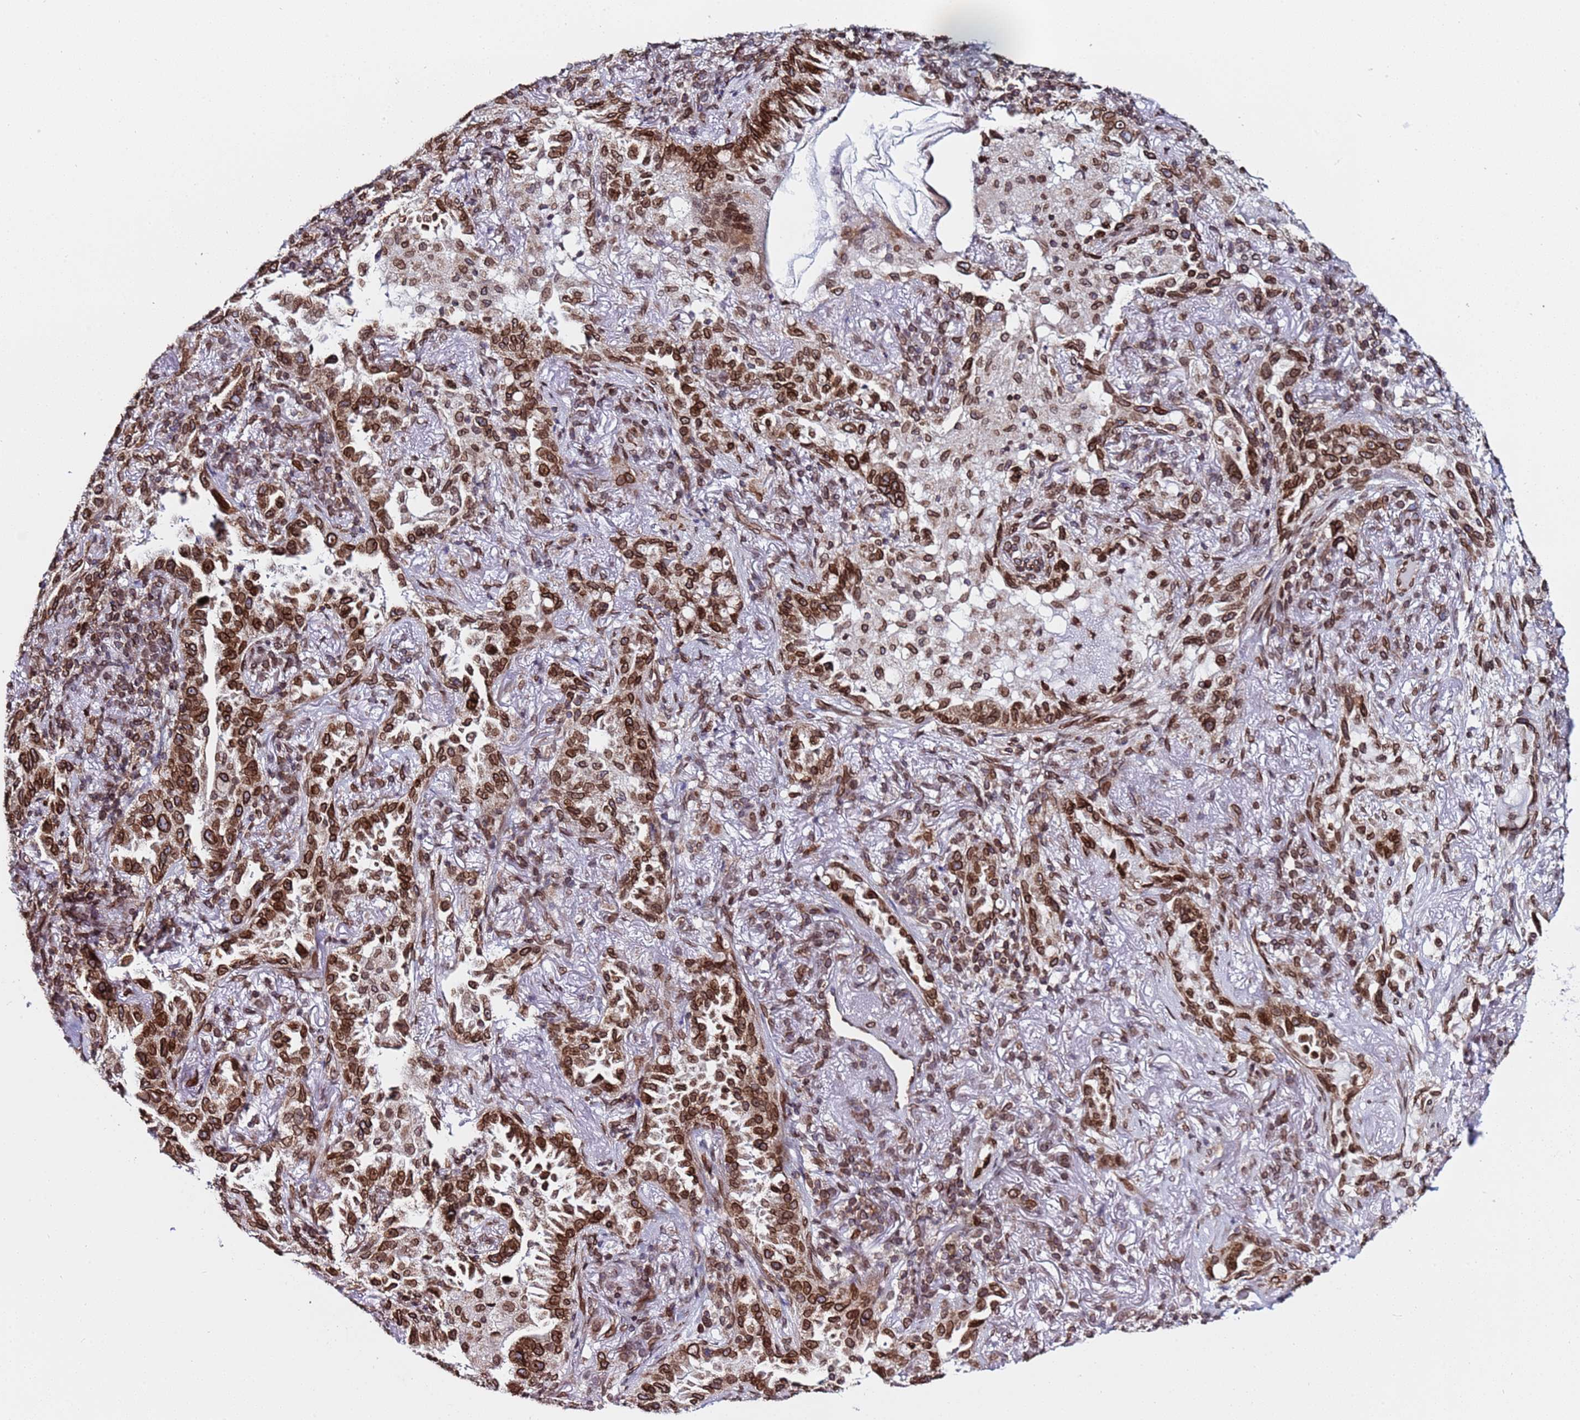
{"staining": {"intensity": "strong", "quantity": ">75%", "location": "cytoplasmic/membranous,nuclear"}, "tissue": "lung cancer", "cell_type": "Tumor cells", "image_type": "cancer", "snomed": [{"axis": "morphology", "description": "Adenocarcinoma, NOS"}, {"axis": "topography", "description": "Lung"}], "caption": "Immunohistochemistry (IHC) staining of lung cancer, which displays high levels of strong cytoplasmic/membranous and nuclear staining in about >75% of tumor cells indicating strong cytoplasmic/membranous and nuclear protein staining. The staining was performed using DAB (brown) for protein detection and nuclei were counterstained in hematoxylin (blue).", "gene": "TOR1AIP1", "patient": {"sex": "female", "age": 69}}